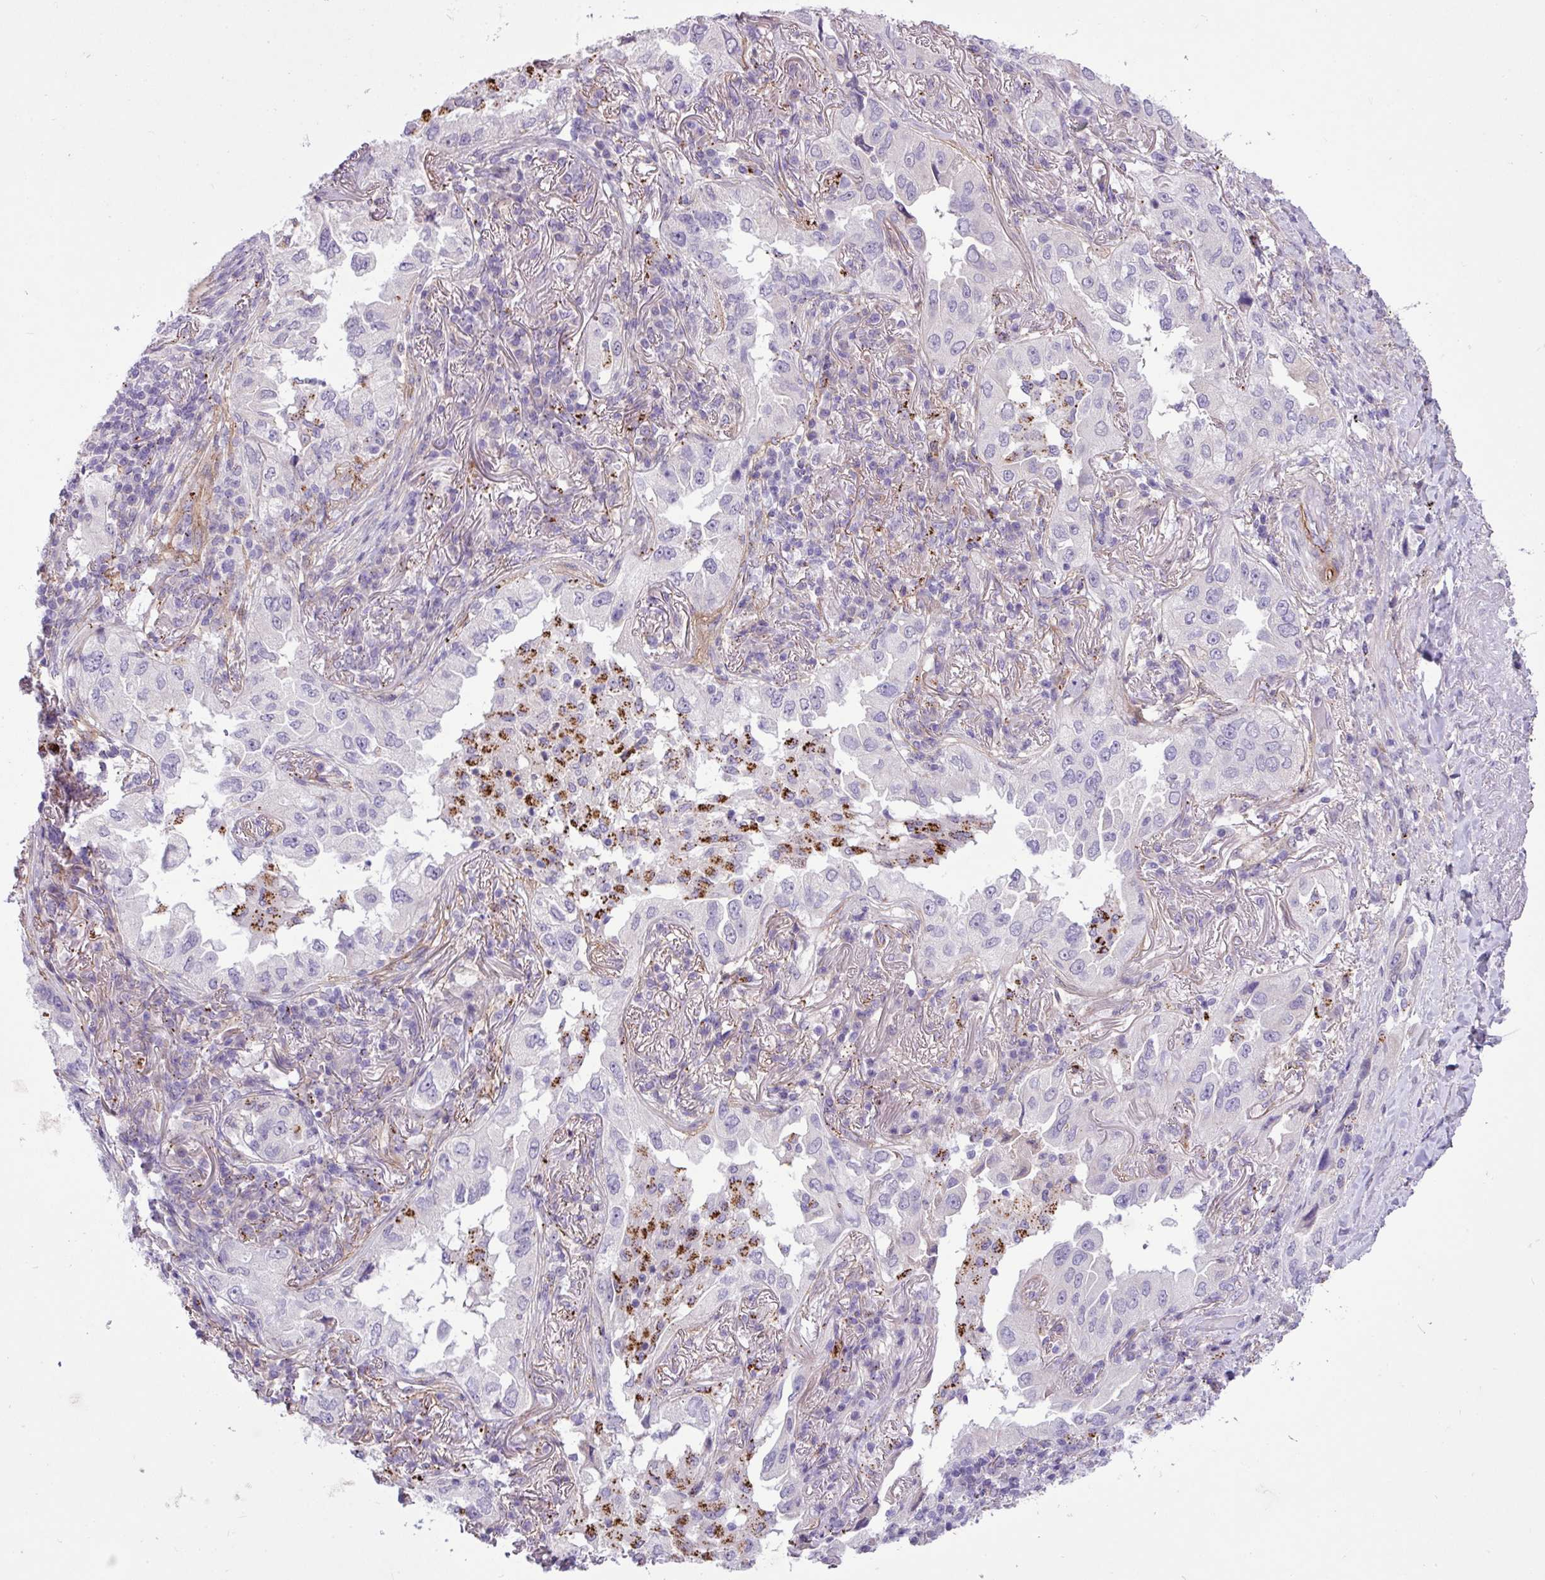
{"staining": {"intensity": "negative", "quantity": "none", "location": "none"}, "tissue": "lung cancer", "cell_type": "Tumor cells", "image_type": "cancer", "snomed": [{"axis": "morphology", "description": "Adenocarcinoma, NOS"}, {"axis": "topography", "description": "Lung"}], "caption": "Tumor cells show no significant positivity in lung adenocarcinoma.", "gene": "CD248", "patient": {"sex": "female", "age": 69}}